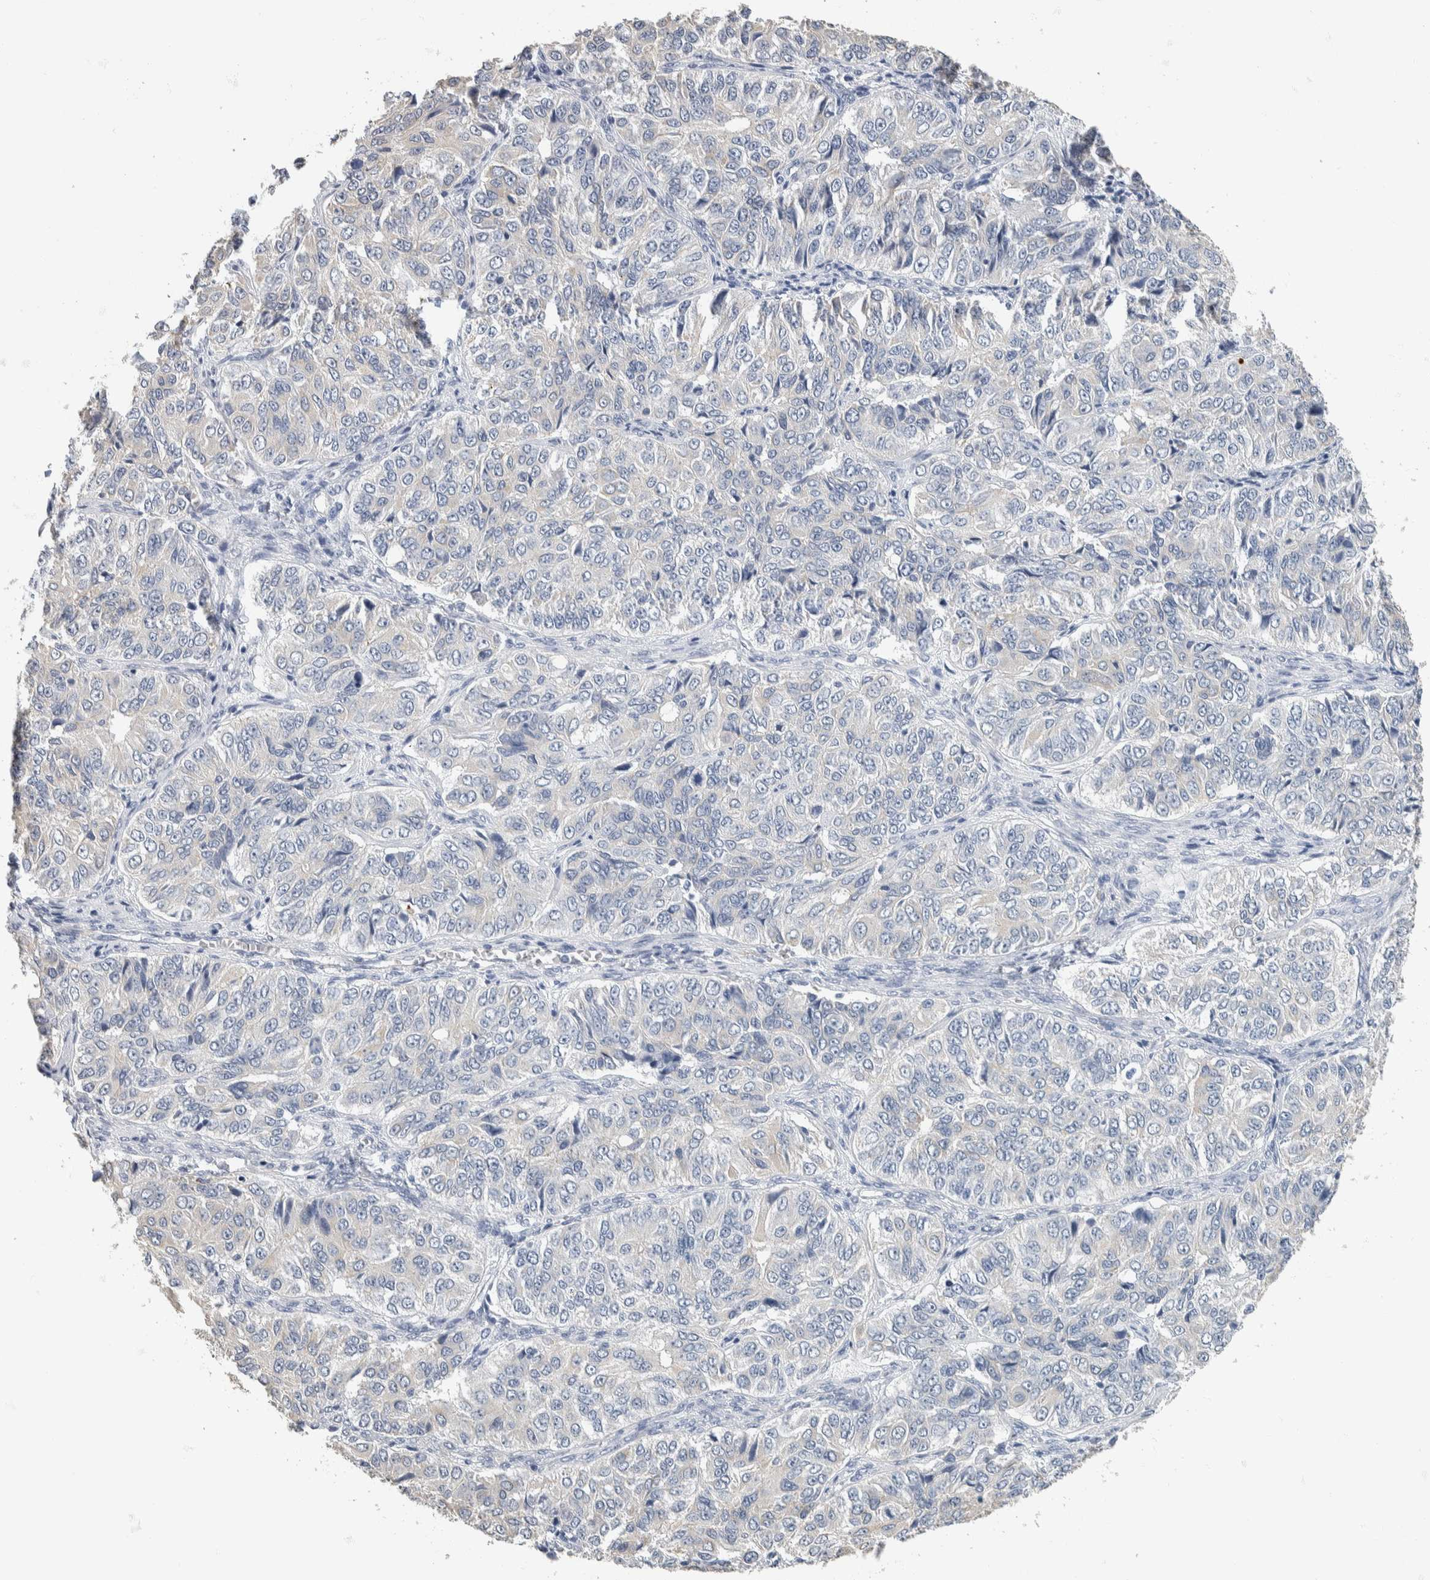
{"staining": {"intensity": "negative", "quantity": "none", "location": "none"}, "tissue": "ovarian cancer", "cell_type": "Tumor cells", "image_type": "cancer", "snomed": [{"axis": "morphology", "description": "Carcinoma, endometroid"}, {"axis": "topography", "description": "Ovary"}], "caption": "An immunohistochemistry (IHC) micrograph of ovarian endometroid carcinoma is shown. There is no staining in tumor cells of ovarian endometroid carcinoma.", "gene": "NEFM", "patient": {"sex": "female", "age": 51}}